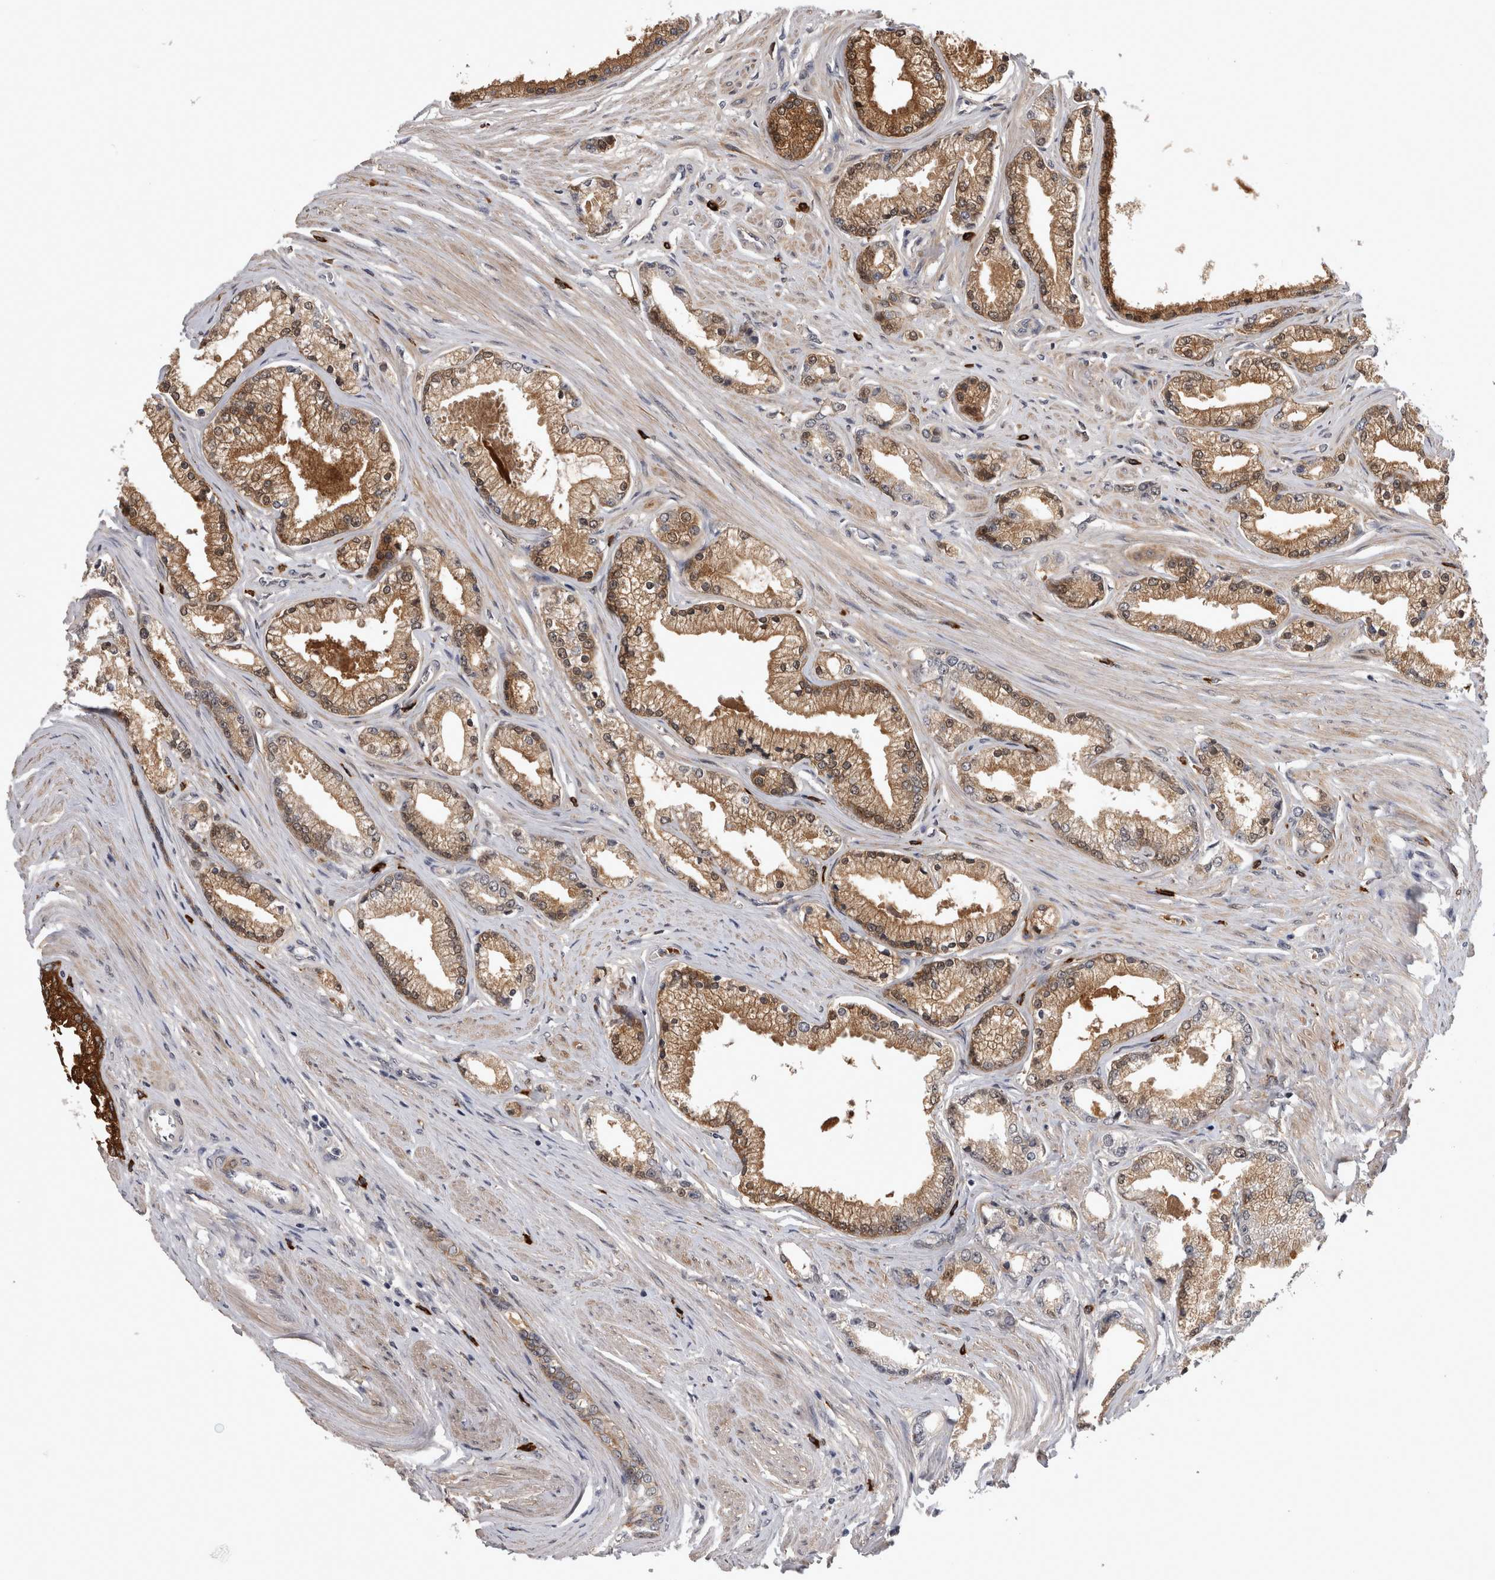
{"staining": {"intensity": "moderate", "quantity": "25%-75%", "location": "cytoplasmic/membranous,nuclear"}, "tissue": "prostate cancer", "cell_type": "Tumor cells", "image_type": "cancer", "snomed": [{"axis": "morphology", "description": "Adenocarcinoma, High grade"}, {"axis": "topography", "description": "Prostate"}], "caption": "Immunohistochemical staining of prostate cancer reveals medium levels of moderate cytoplasmic/membranous and nuclear protein expression in about 25%-75% of tumor cells.", "gene": "PEBP4", "patient": {"sex": "male", "age": 71}}